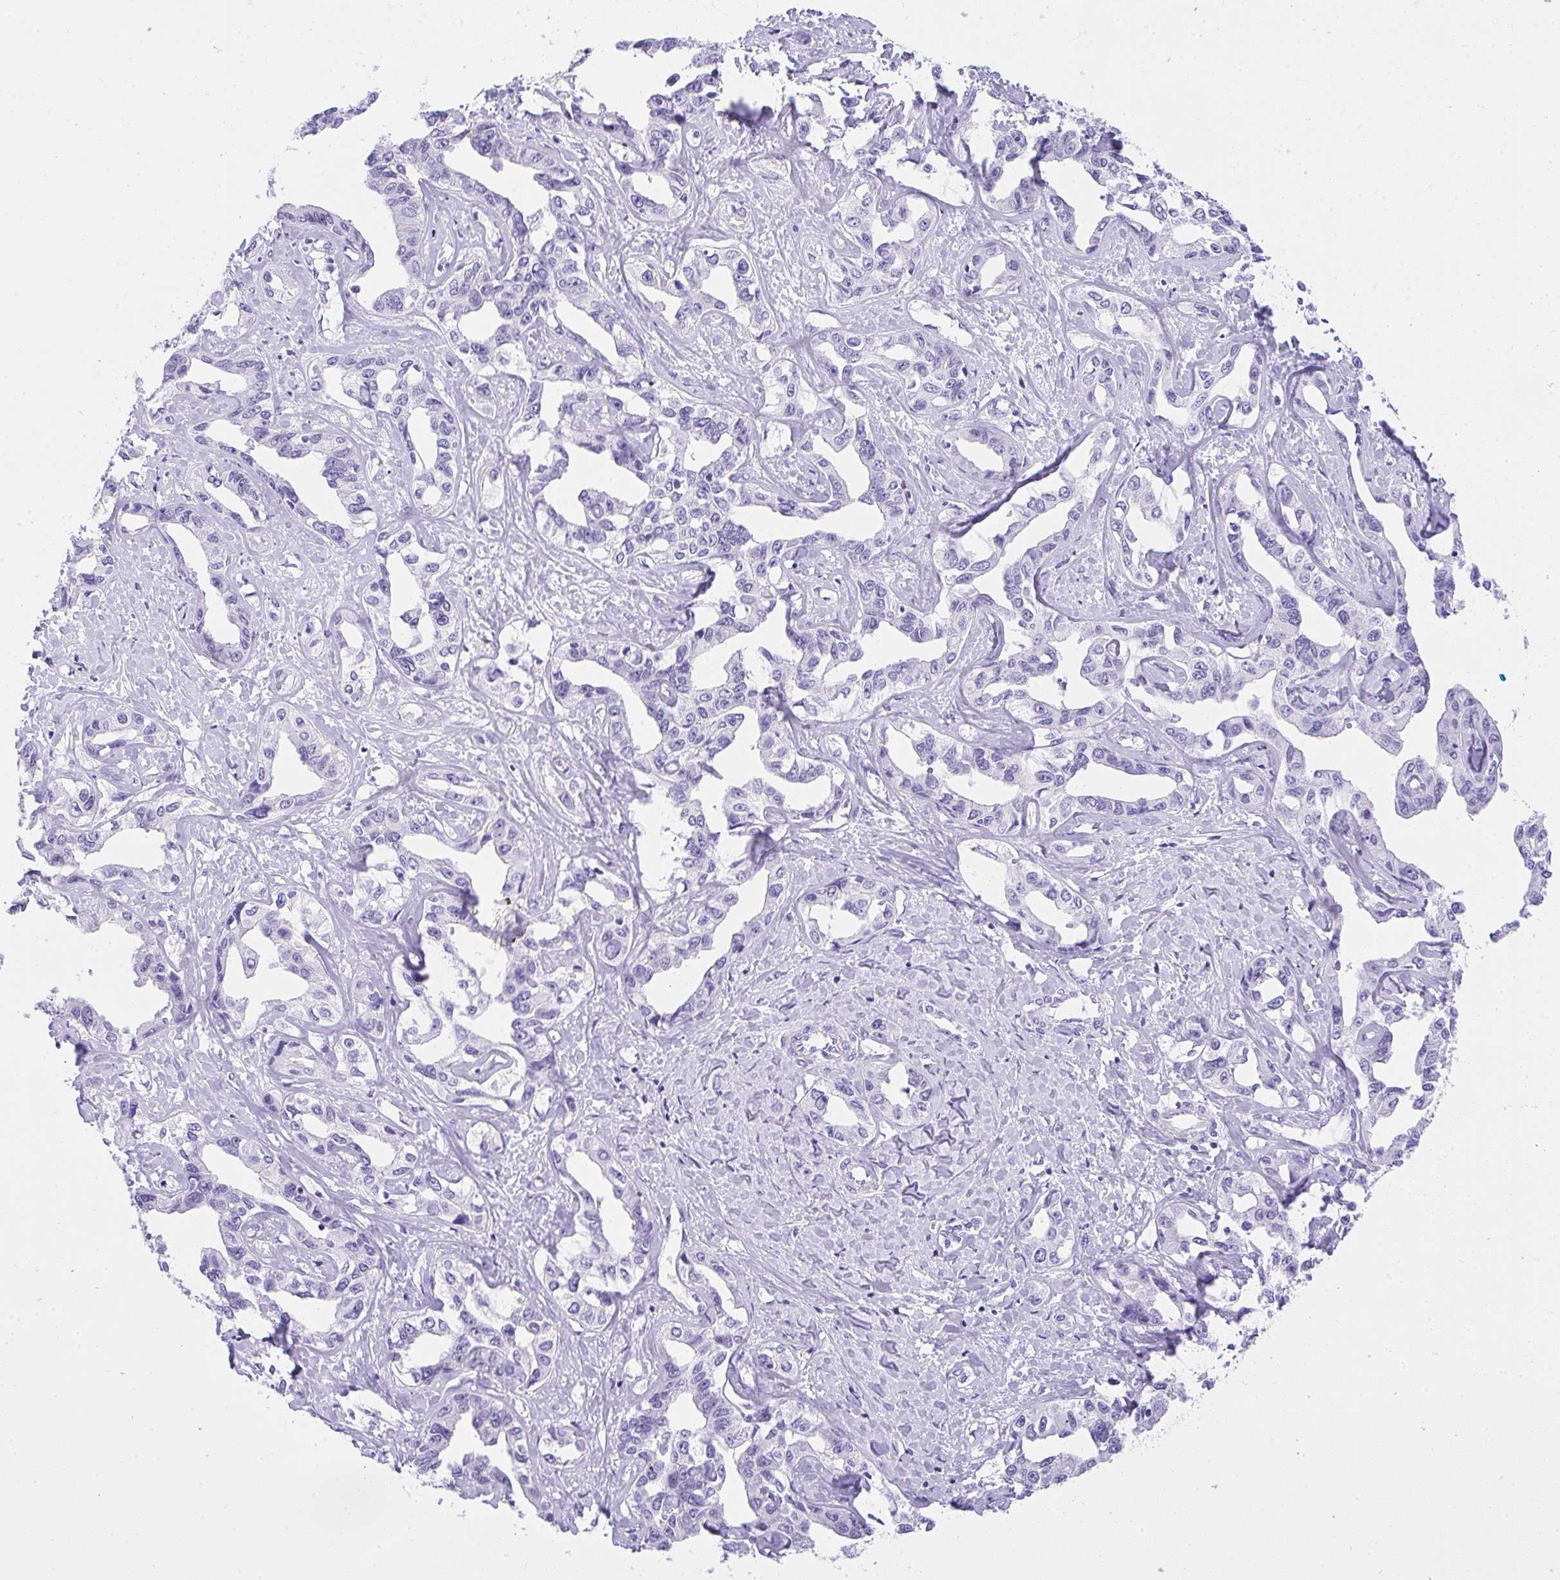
{"staining": {"intensity": "negative", "quantity": "none", "location": "none"}, "tissue": "liver cancer", "cell_type": "Tumor cells", "image_type": "cancer", "snomed": [{"axis": "morphology", "description": "Cholangiocarcinoma"}, {"axis": "topography", "description": "Liver"}], "caption": "A high-resolution image shows IHC staining of liver cancer, which shows no significant positivity in tumor cells.", "gene": "AVIL", "patient": {"sex": "male", "age": 59}}